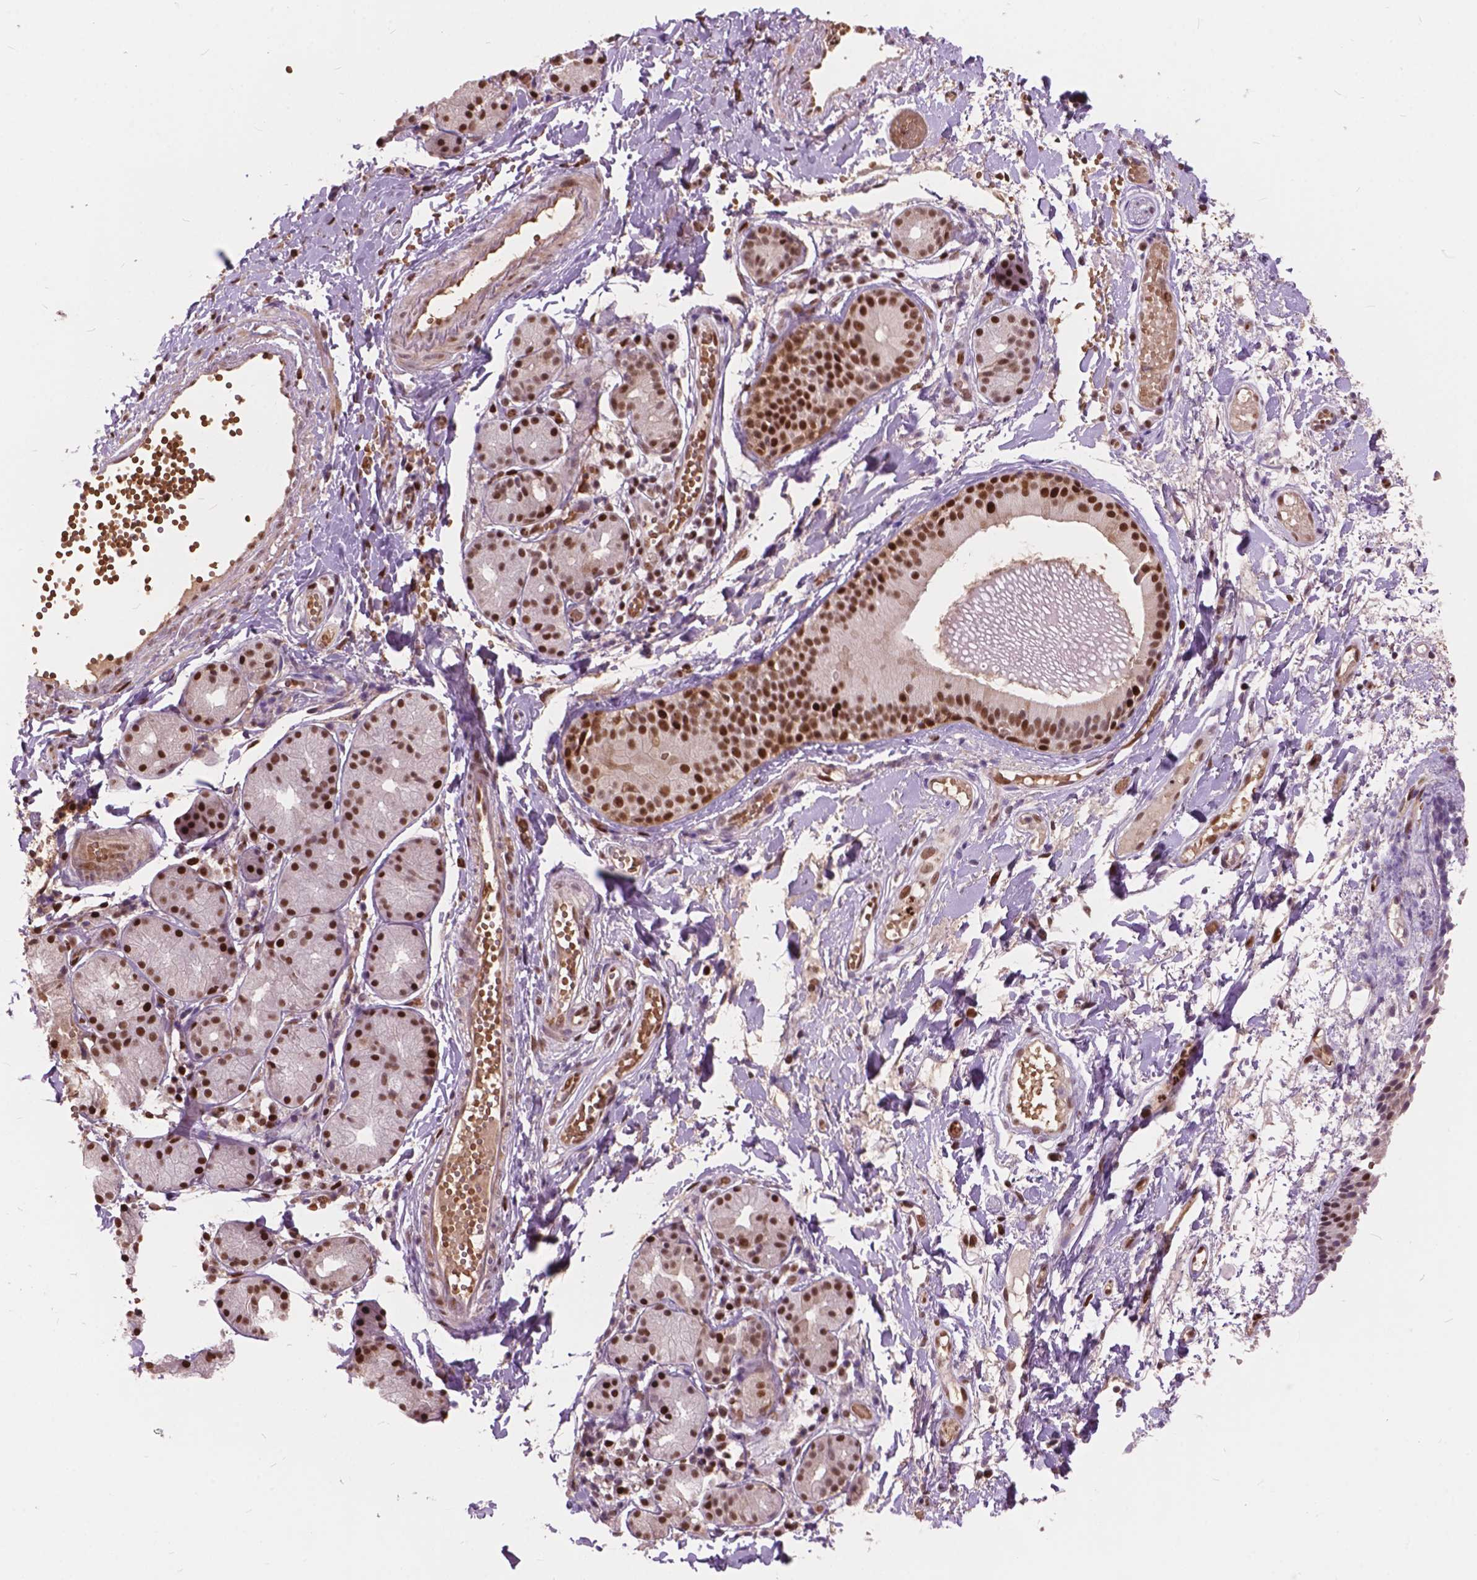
{"staining": {"intensity": "strong", "quantity": "25%-75%", "location": "nuclear"}, "tissue": "nasopharynx", "cell_type": "Respiratory epithelial cells", "image_type": "normal", "snomed": [{"axis": "morphology", "description": "Normal tissue, NOS"}, {"axis": "morphology", "description": "Basal cell carcinoma"}, {"axis": "topography", "description": "Cartilage tissue"}, {"axis": "topography", "description": "Nasopharynx"}, {"axis": "topography", "description": "Oral tissue"}], "caption": "A high-resolution histopathology image shows immunohistochemistry (IHC) staining of normal nasopharynx, which reveals strong nuclear positivity in about 25%-75% of respiratory epithelial cells.", "gene": "ANP32A", "patient": {"sex": "female", "age": 77}}